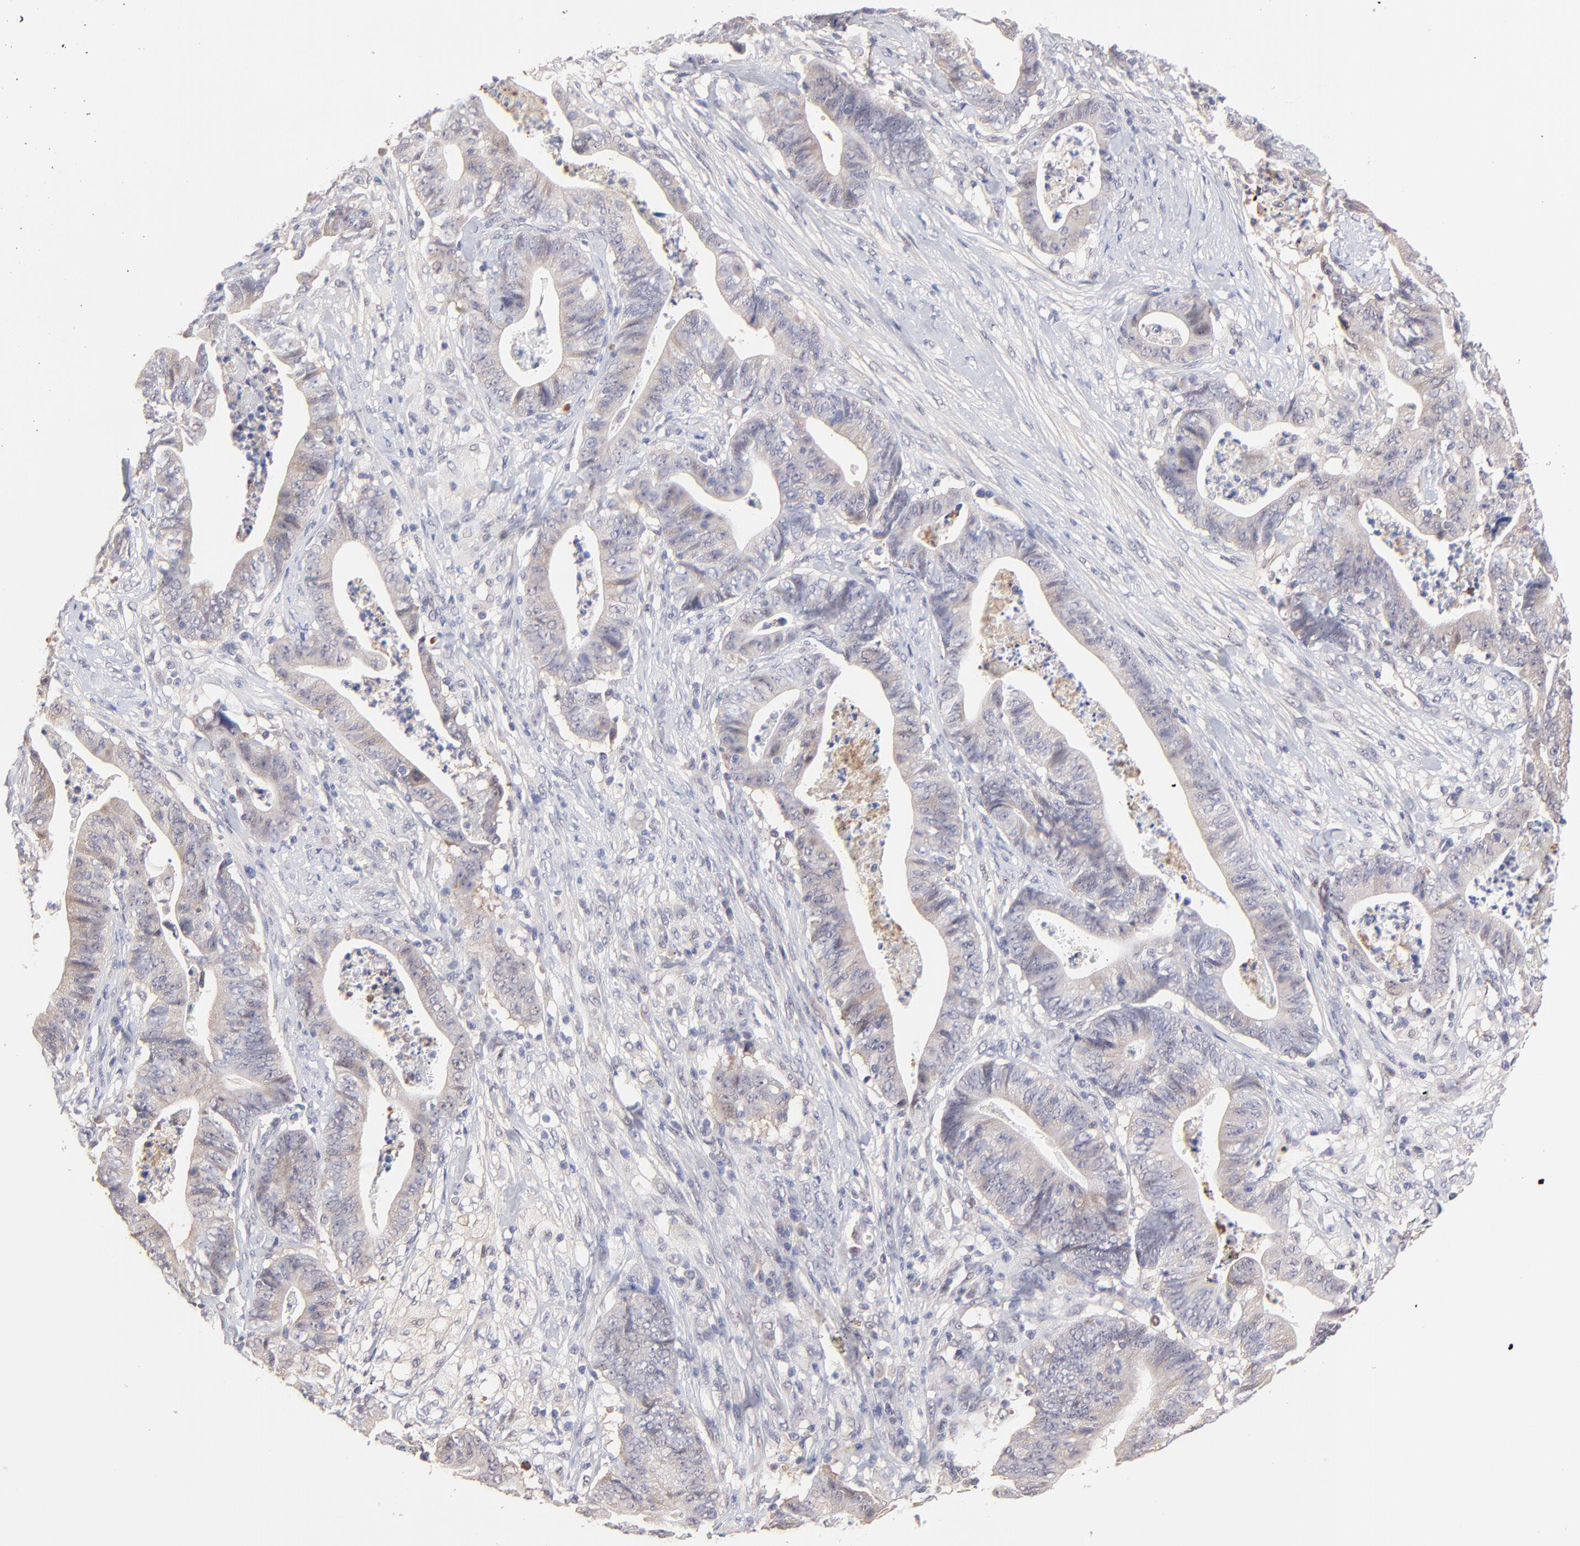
{"staining": {"intensity": "weak", "quantity": ">75%", "location": "cytoplasmic/membranous"}, "tissue": "stomach cancer", "cell_type": "Tumor cells", "image_type": "cancer", "snomed": [{"axis": "morphology", "description": "Adenocarcinoma, NOS"}, {"axis": "topography", "description": "Stomach, lower"}], "caption": "Tumor cells display weak cytoplasmic/membranous staining in about >75% of cells in stomach cancer. (DAB IHC with brightfield microscopy, high magnification).", "gene": "PSMD14", "patient": {"sex": "female", "age": 86}}